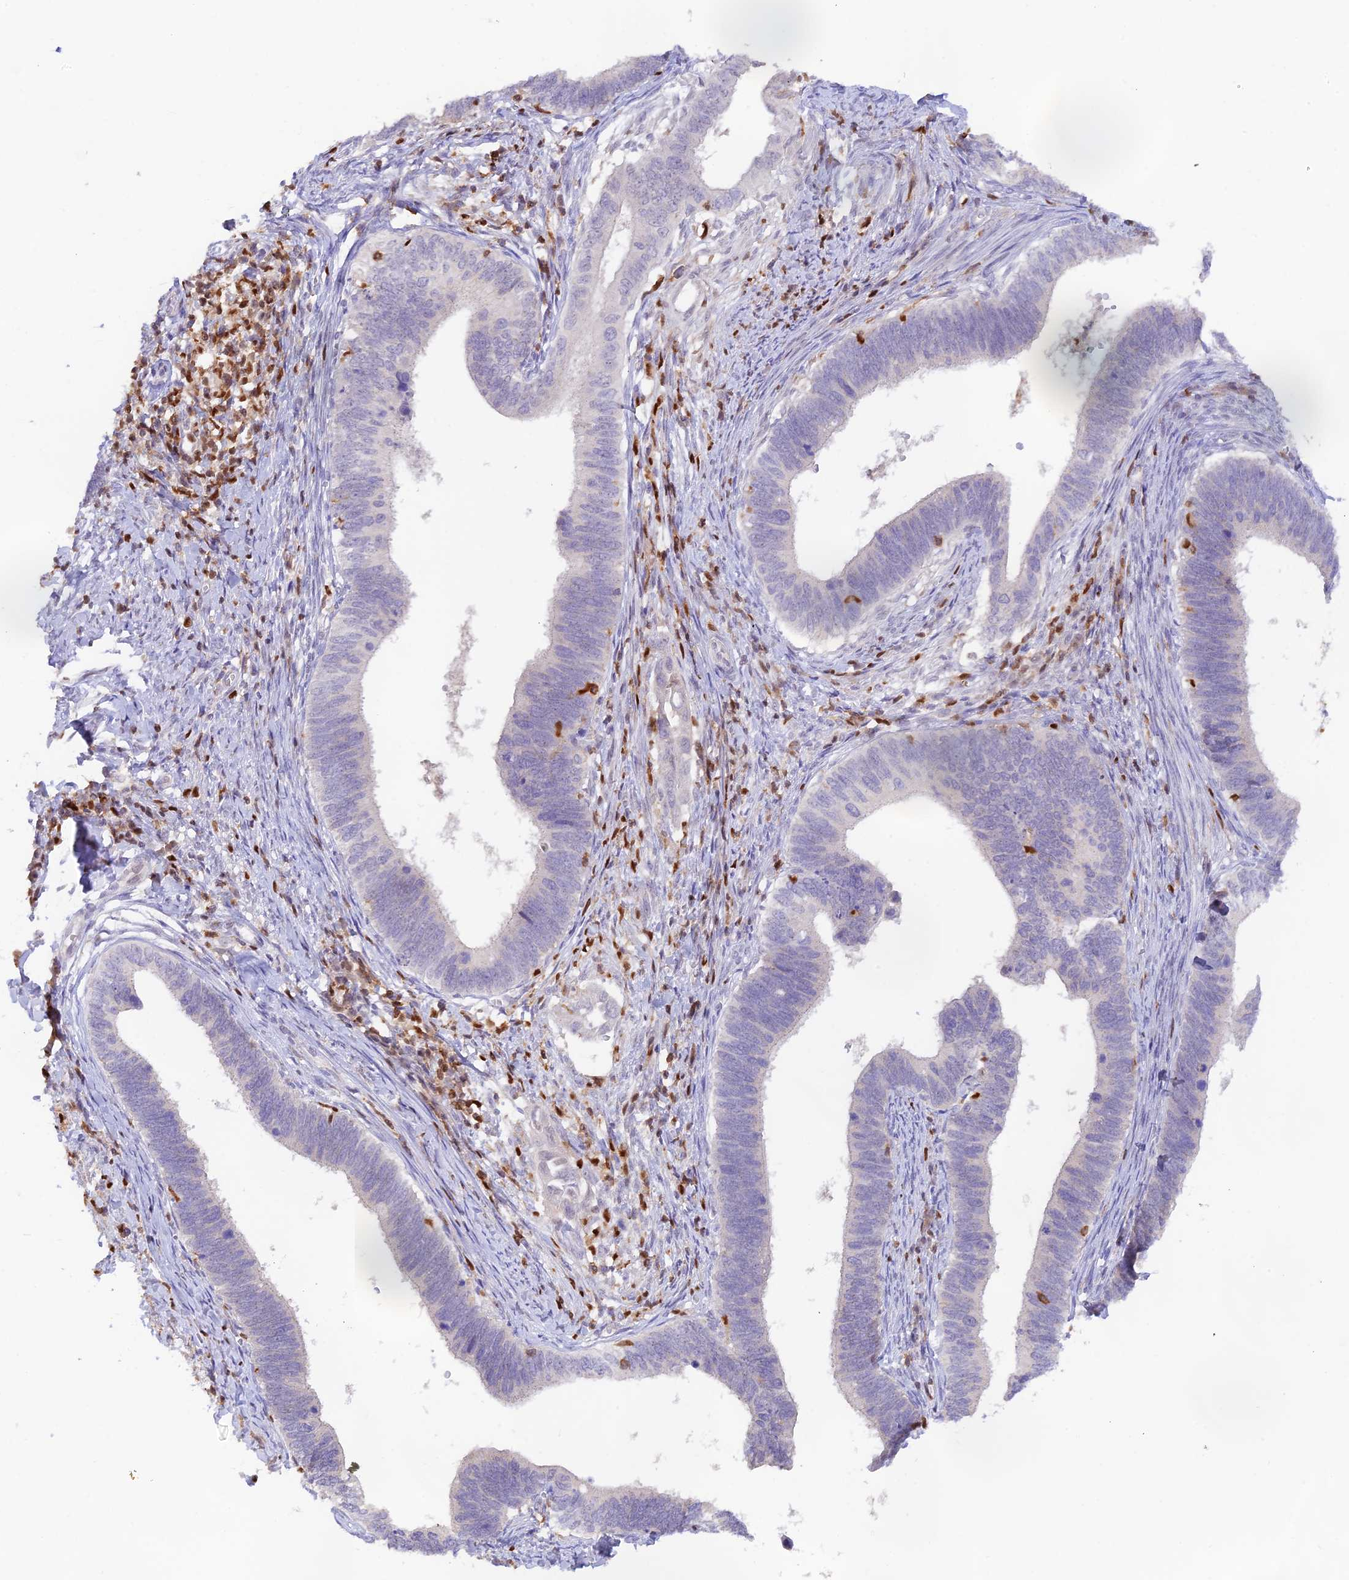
{"staining": {"intensity": "negative", "quantity": "none", "location": "none"}, "tissue": "cervical cancer", "cell_type": "Tumor cells", "image_type": "cancer", "snomed": [{"axis": "morphology", "description": "Adenocarcinoma, NOS"}, {"axis": "topography", "description": "Cervix"}], "caption": "A photomicrograph of cervical cancer stained for a protein shows no brown staining in tumor cells. Brightfield microscopy of IHC stained with DAB (brown) and hematoxylin (blue), captured at high magnification.", "gene": "DENND1C", "patient": {"sex": "female", "age": 42}}